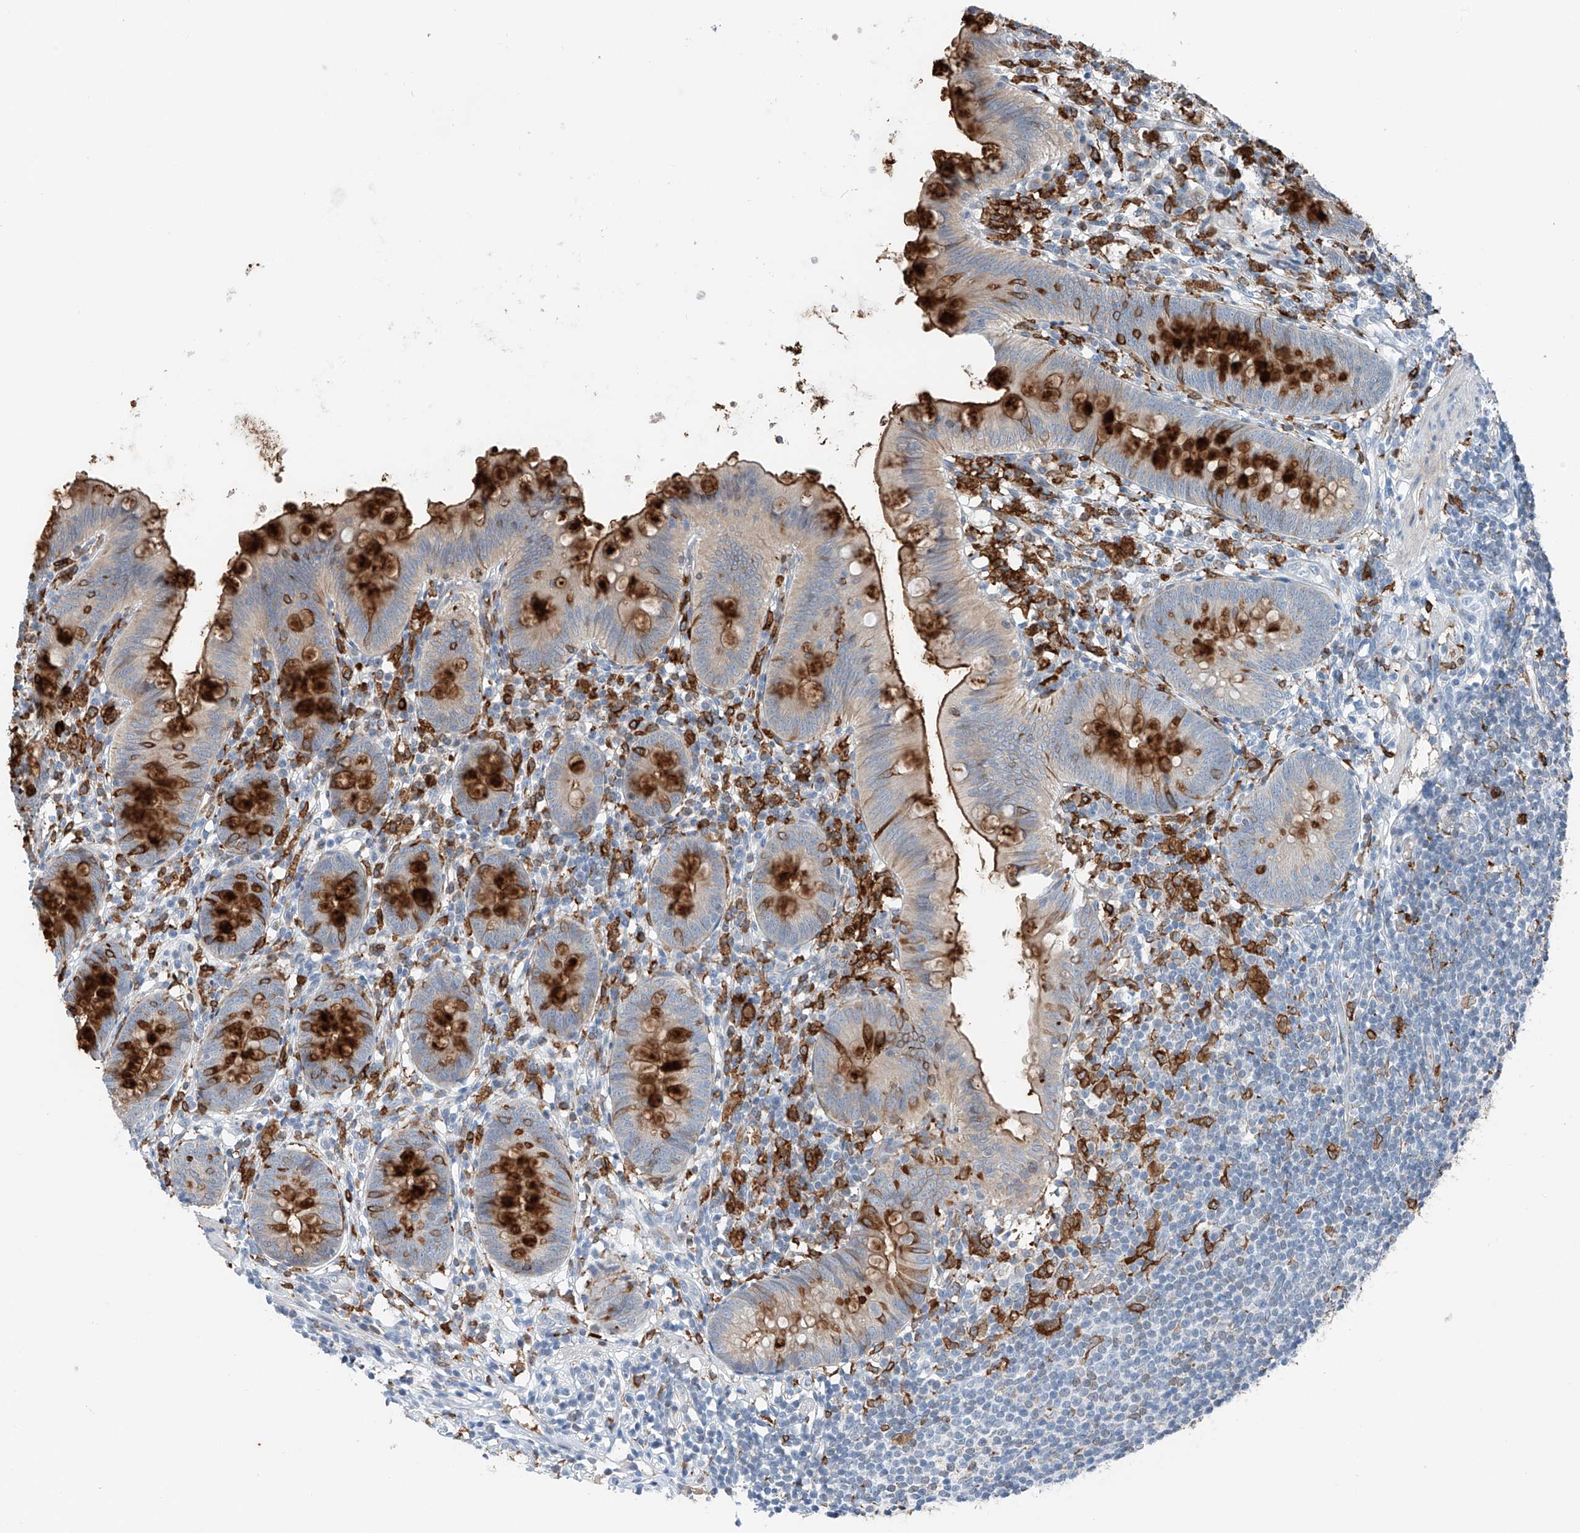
{"staining": {"intensity": "strong", "quantity": "25%-75%", "location": "cytoplasmic/membranous"}, "tissue": "appendix", "cell_type": "Glandular cells", "image_type": "normal", "snomed": [{"axis": "morphology", "description": "Normal tissue, NOS"}, {"axis": "topography", "description": "Appendix"}], "caption": "This photomicrograph reveals IHC staining of unremarkable appendix, with high strong cytoplasmic/membranous expression in about 25%-75% of glandular cells.", "gene": "TBXAS1", "patient": {"sex": "female", "age": 62}}